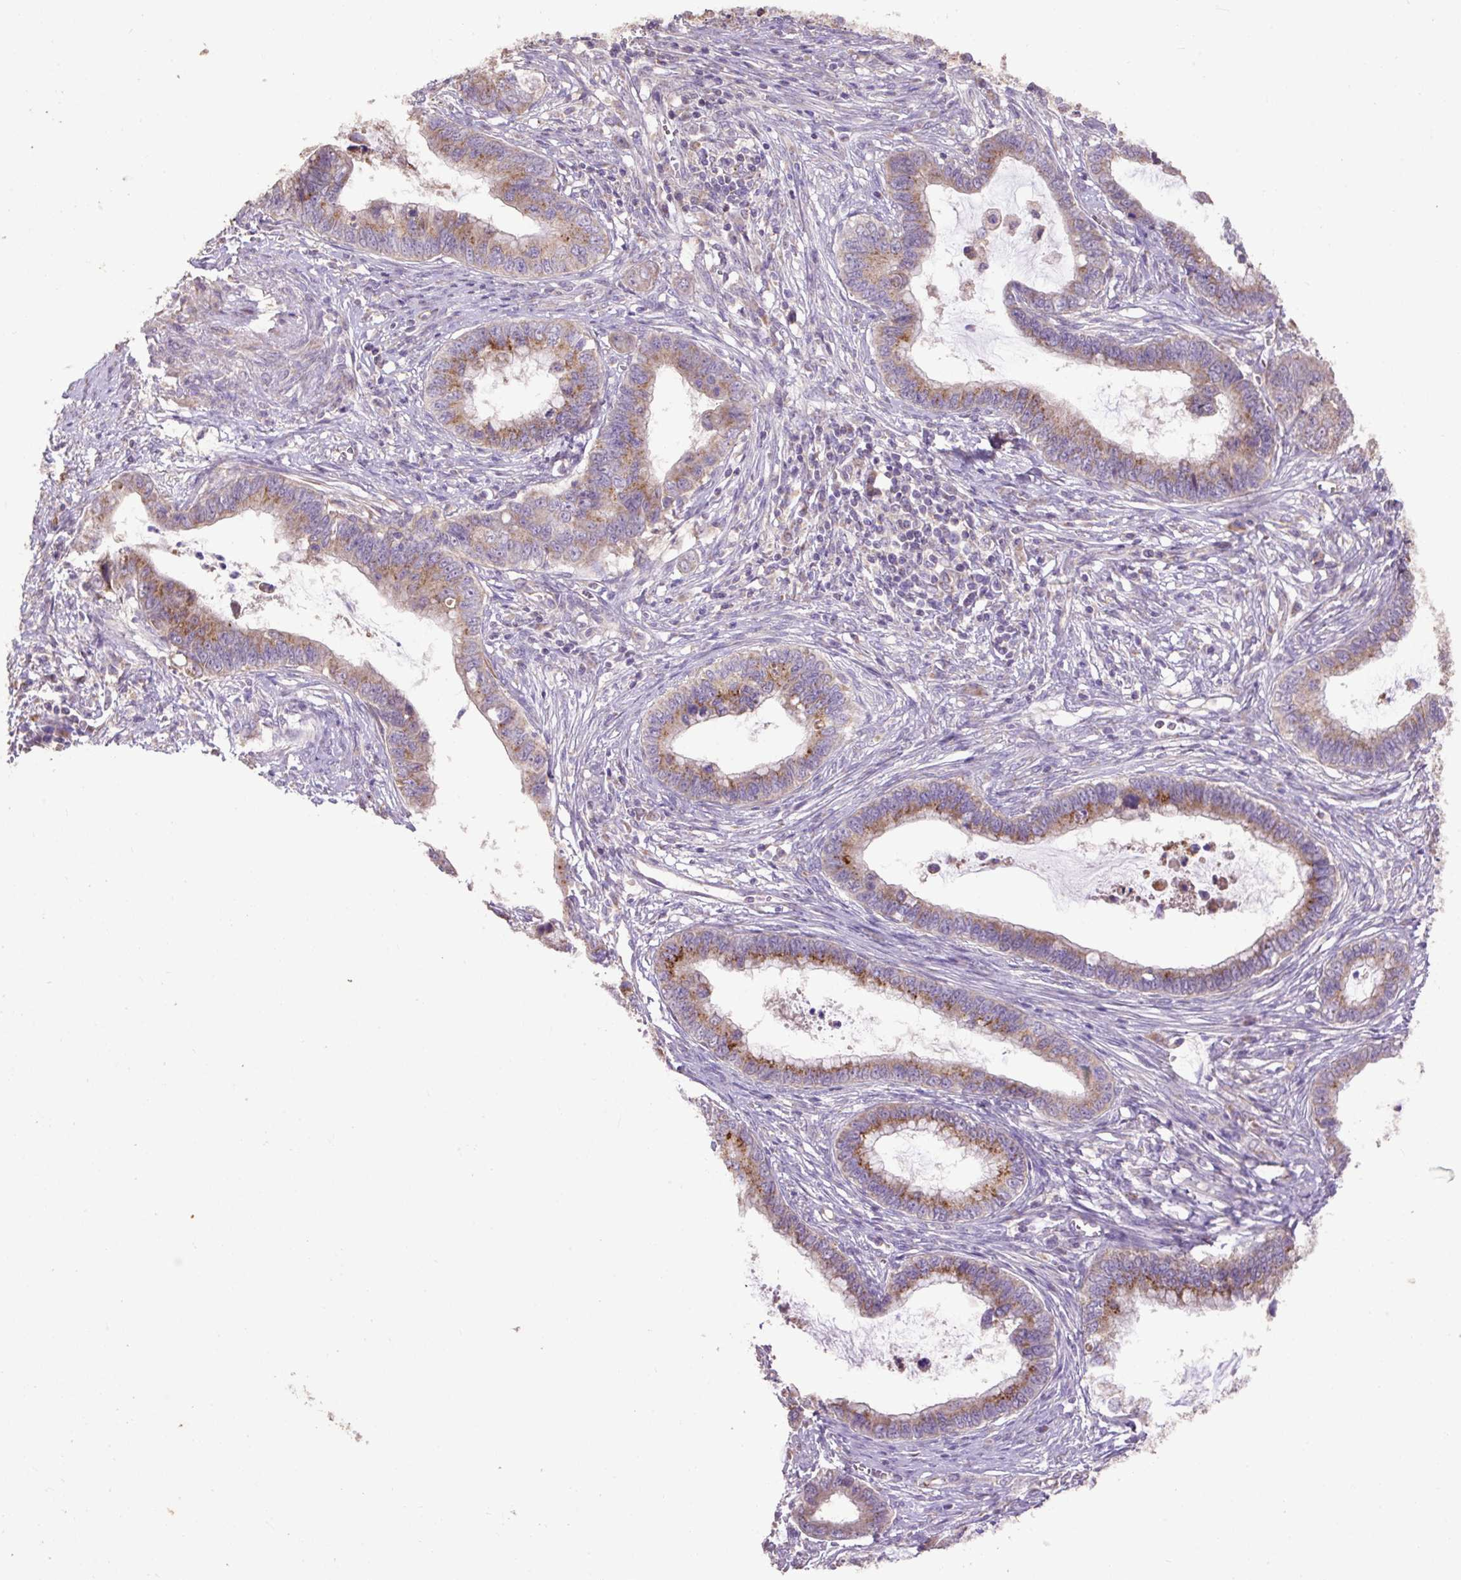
{"staining": {"intensity": "moderate", "quantity": ">75%", "location": "cytoplasmic/membranous"}, "tissue": "cervical cancer", "cell_type": "Tumor cells", "image_type": "cancer", "snomed": [{"axis": "morphology", "description": "Adenocarcinoma, NOS"}, {"axis": "topography", "description": "Cervix"}], "caption": "Protein staining of cervical adenocarcinoma tissue exhibits moderate cytoplasmic/membranous expression in about >75% of tumor cells. (DAB (3,3'-diaminobenzidine) IHC with brightfield microscopy, high magnification).", "gene": "ABR", "patient": {"sex": "female", "age": 44}}